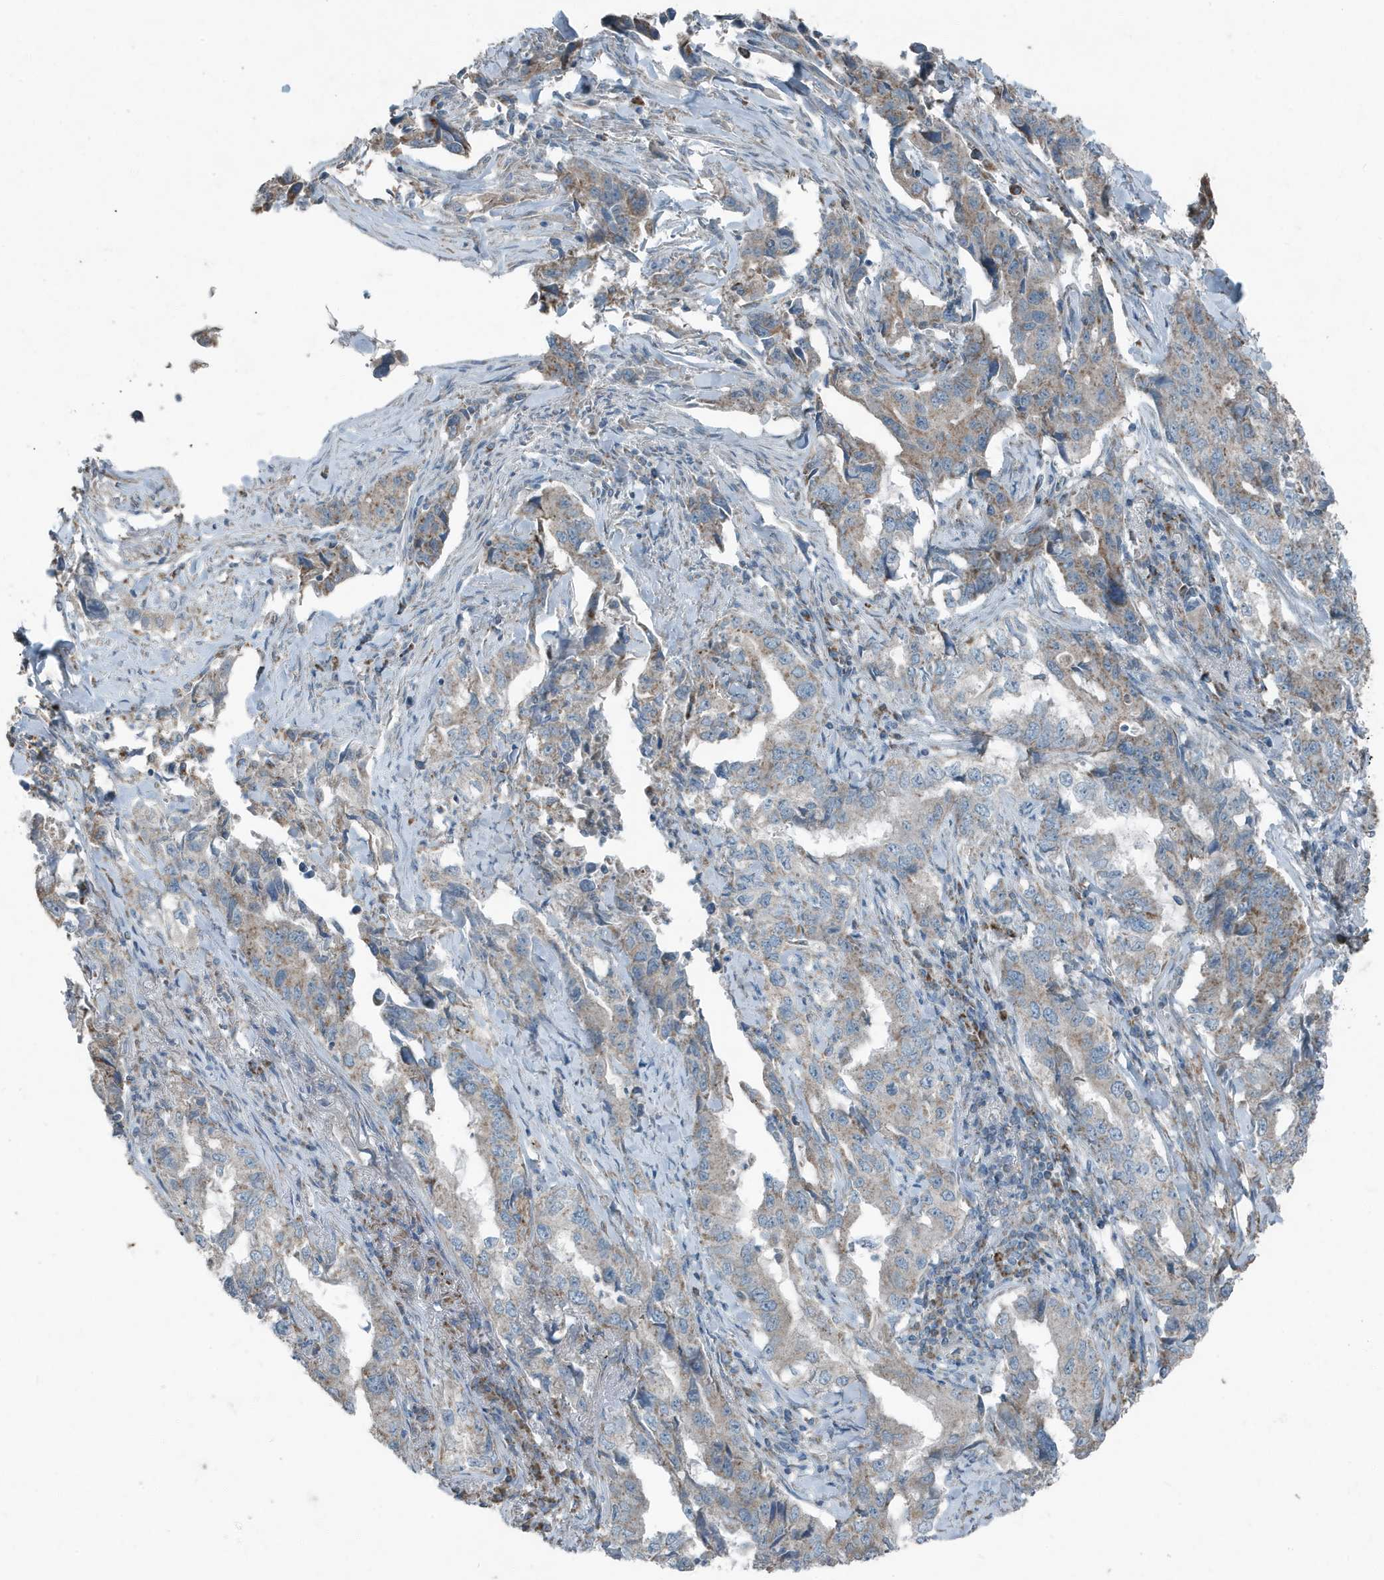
{"staining": {"intensity": "weak", "quantity": "25%-75%", "location": "cytoplasmic/membranous"}, "tissue": "lung cancer", "cell_type": "Tumor cells", "image_type": "cancer", "snomed": [{"axis": "morphology", "description": "Adenocarcinoma, NOS"}, {"axis": "topography", "description": "Lung"}], "caption": "Weak cytoplasmic/membranous staining for a protein is present in approximately 25%-75% of tumor cells of lung cancer (adenocarcinoma) using IHC.", "gene": "MT-CYB", "patient": {"sex": "female", "age": 51}}